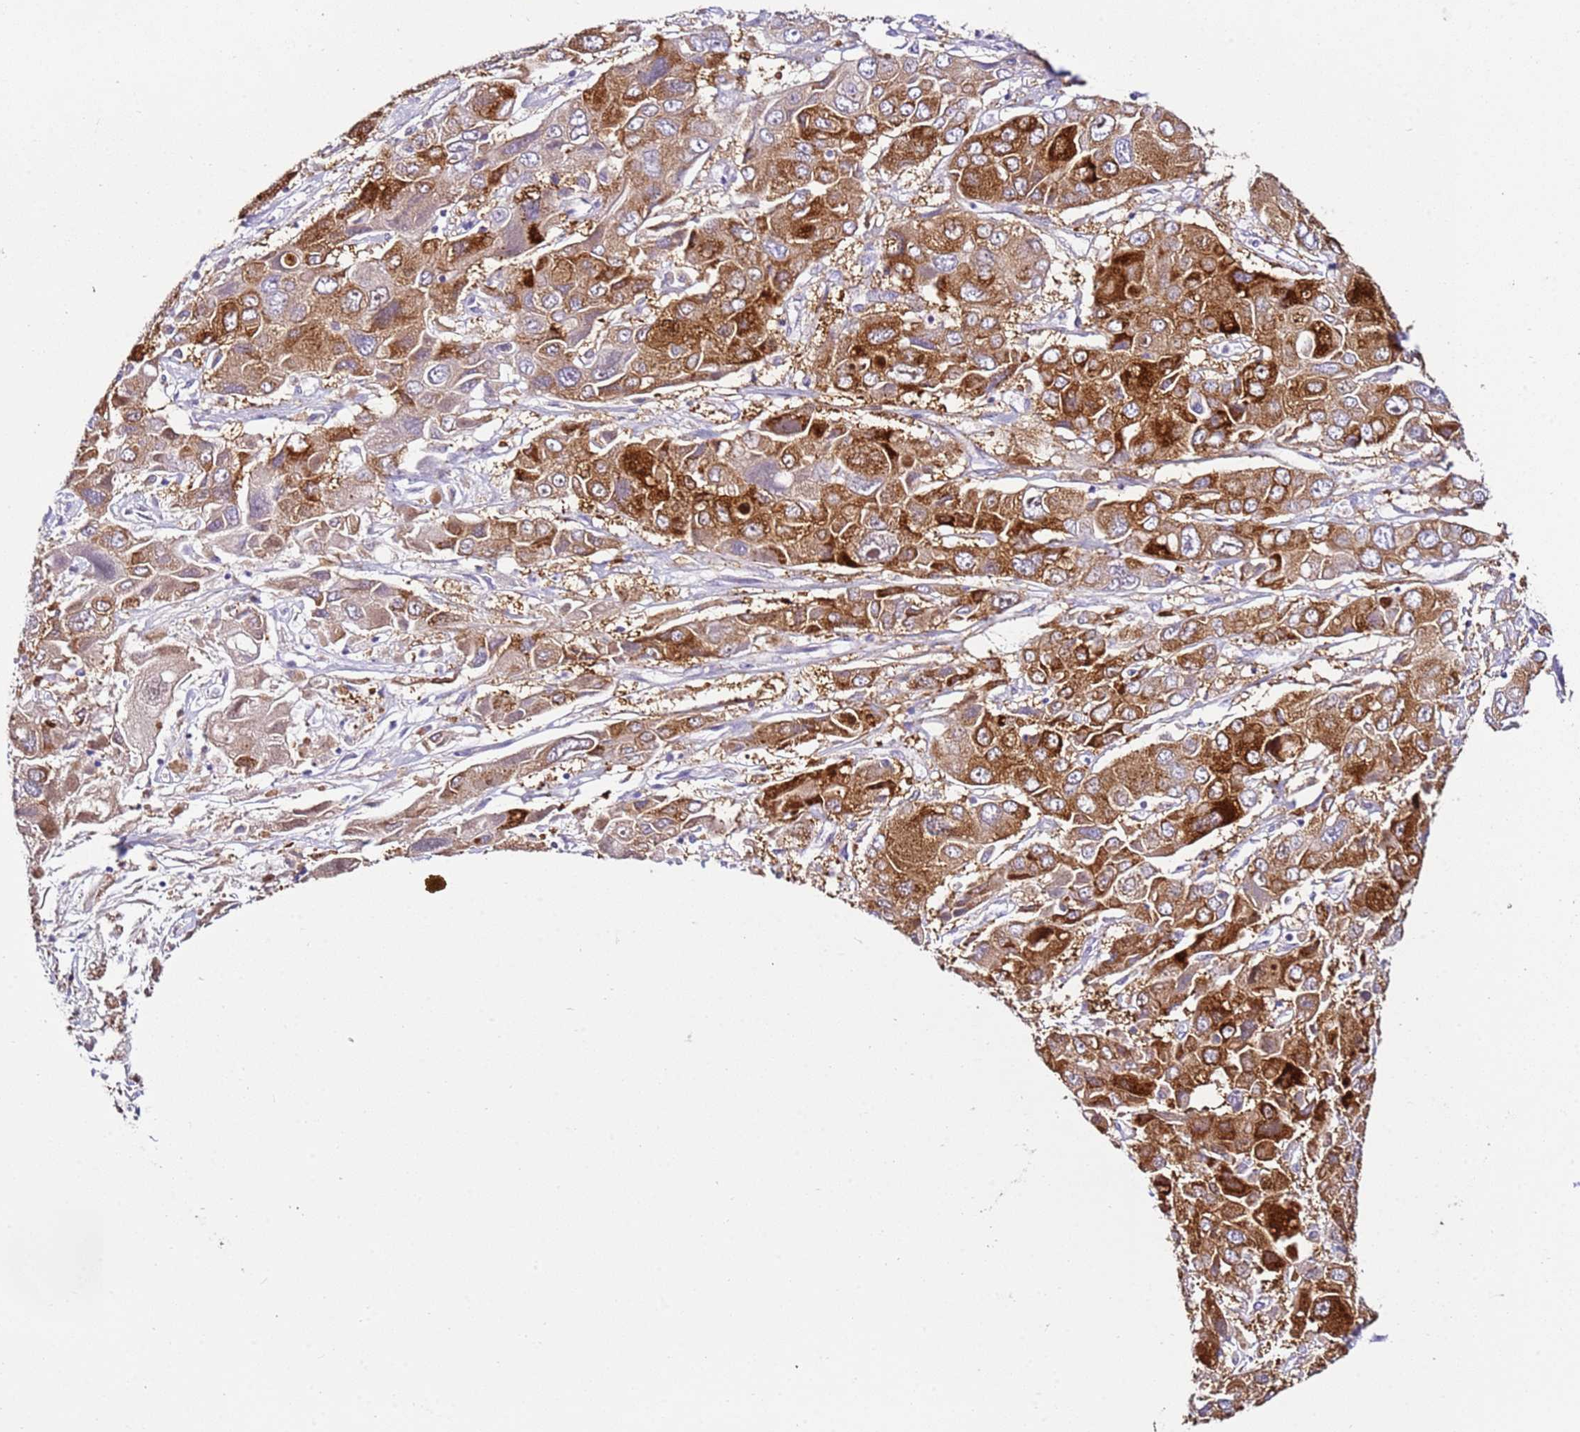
{"staining": {"intensity": "strong", "quantity": ">75%", "location": "cytoplasmic/membranous"}, "tissue": "liver cancer", "cell_type": "Tumor cells", "image_type": "cancer", "snomed": [{"axis": "morphology", "description": "Cholangiocarcinoma"}, {"axis": "topography", "description": "Liver"}], "caption": "High-power microscopy captured an IHC image of cholangiocarcinoma (liver), revealing strong cytoplasmic/membranous expression in about >75% of tumor cells.", "gene": "HGD", "patient": {"sex": "male", "age": 67}}